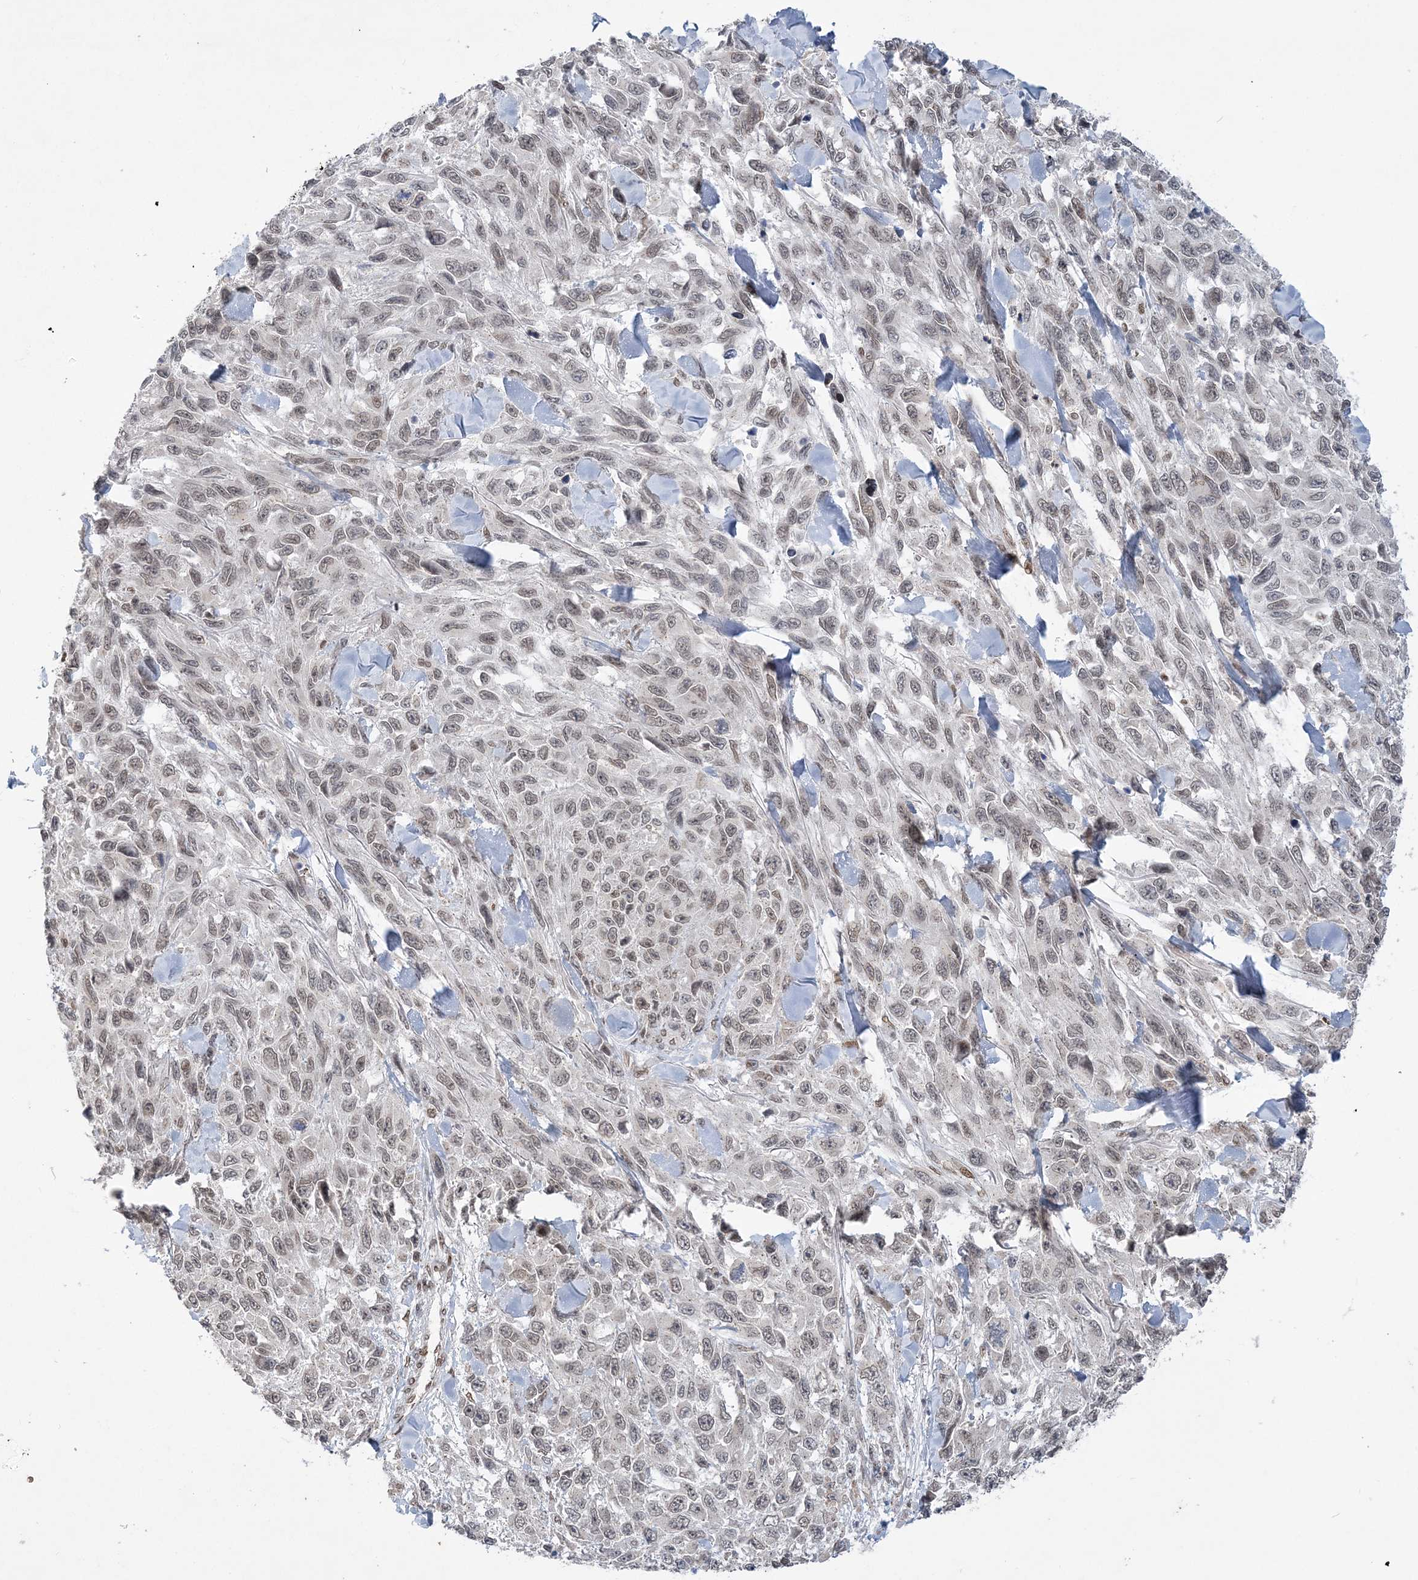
{"staining": {"intensity": "negative", "quantity": "none", "location": "none"}, "tissue": "melanoma", "cell_type": "Tumor cells", "image_type": "cancer", "snomed": [{"axis": "morphology", "description": "Malignant melanoma, NOS"}, {"axis": "topography", "description": "Skin"}], "caption": "Immunohistochemistry (IHC) of malignant melanoma demonstrates no staining in tumor cells. The staining is performed using DAB brown chromogen with nuclei counter-stained in using hematoxylin.", "gene": "WAC", "patient": {"sex": "female", "age": 96}}